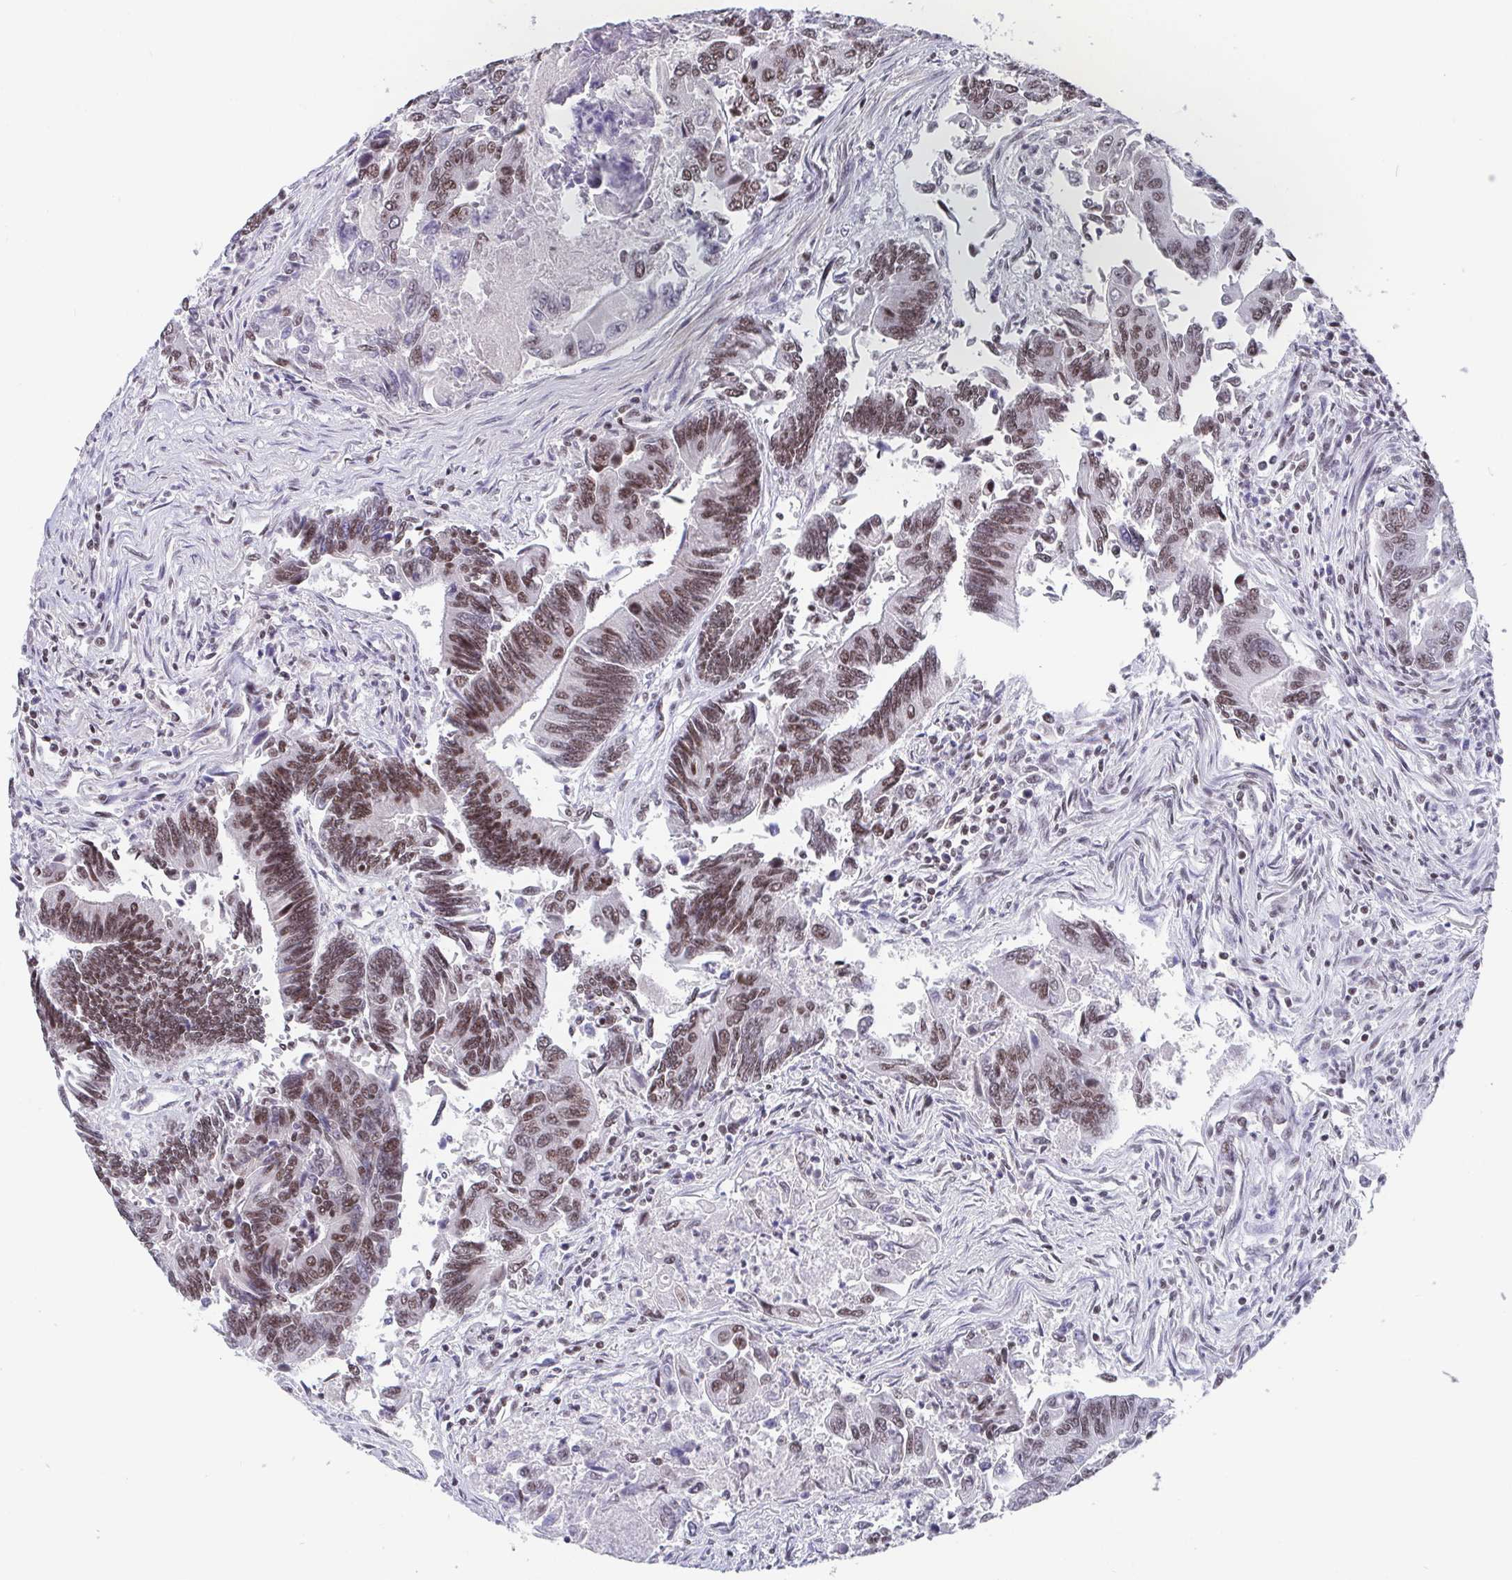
{"staining": {"intensity": "moderate", "quantity": ">75%", "location": "nuclear"}, "tissue": "colorectal cancer", "cell_type": "Tumor cells", "image_type": "cancer", "snomed": [{"axis": "morphology", "description": "Adenocarcinoma, NOS"}, {"axis": "topography", "description": "Colon"}], "caption": "Colorectal cancer stained for a protein (brown) shows moderate nuclear positive positivity in about >75% of tumor cells.", "gene": "CTCF", "patient": {"sex": "female", "age": 67}}